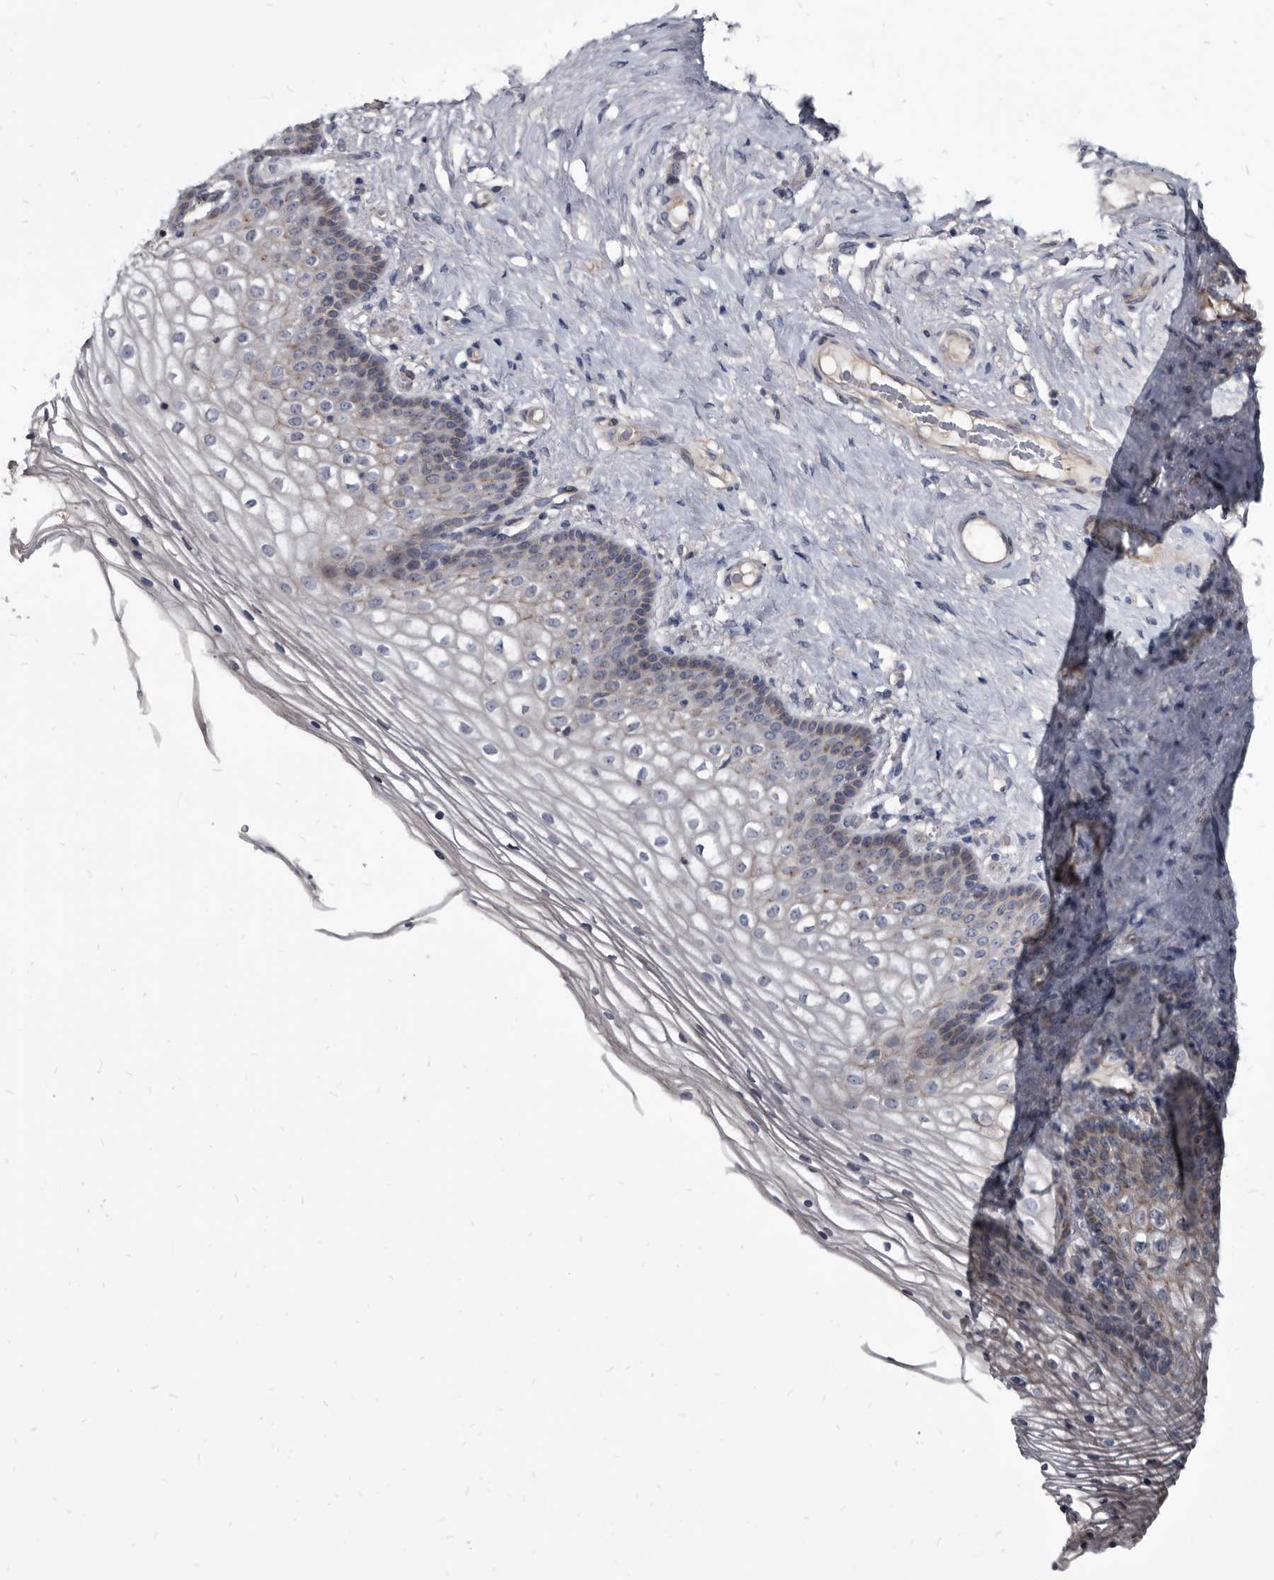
{"staining": {"intensity": "negative", "quantity": "none", "location": "none"}, "tissue": "vagina", "cell_type": "Squamous epithelial cells", "image_type": "normal", "snomed": [{"axis": "morphology", "description": "Normal tissue, NOS"}, {"axis": "topography", "description": "Vagina"}], "caption": "Squamous epithelial cells are negative for brown protein staining in normal vagina. (Stains: DAB immunohistochemistry with hematoxylin counter stain, Microscopy: brightfield microscopy at high magnification).", "gene": "PRSS8", "patient": {"sex": "female", "age": 60}}